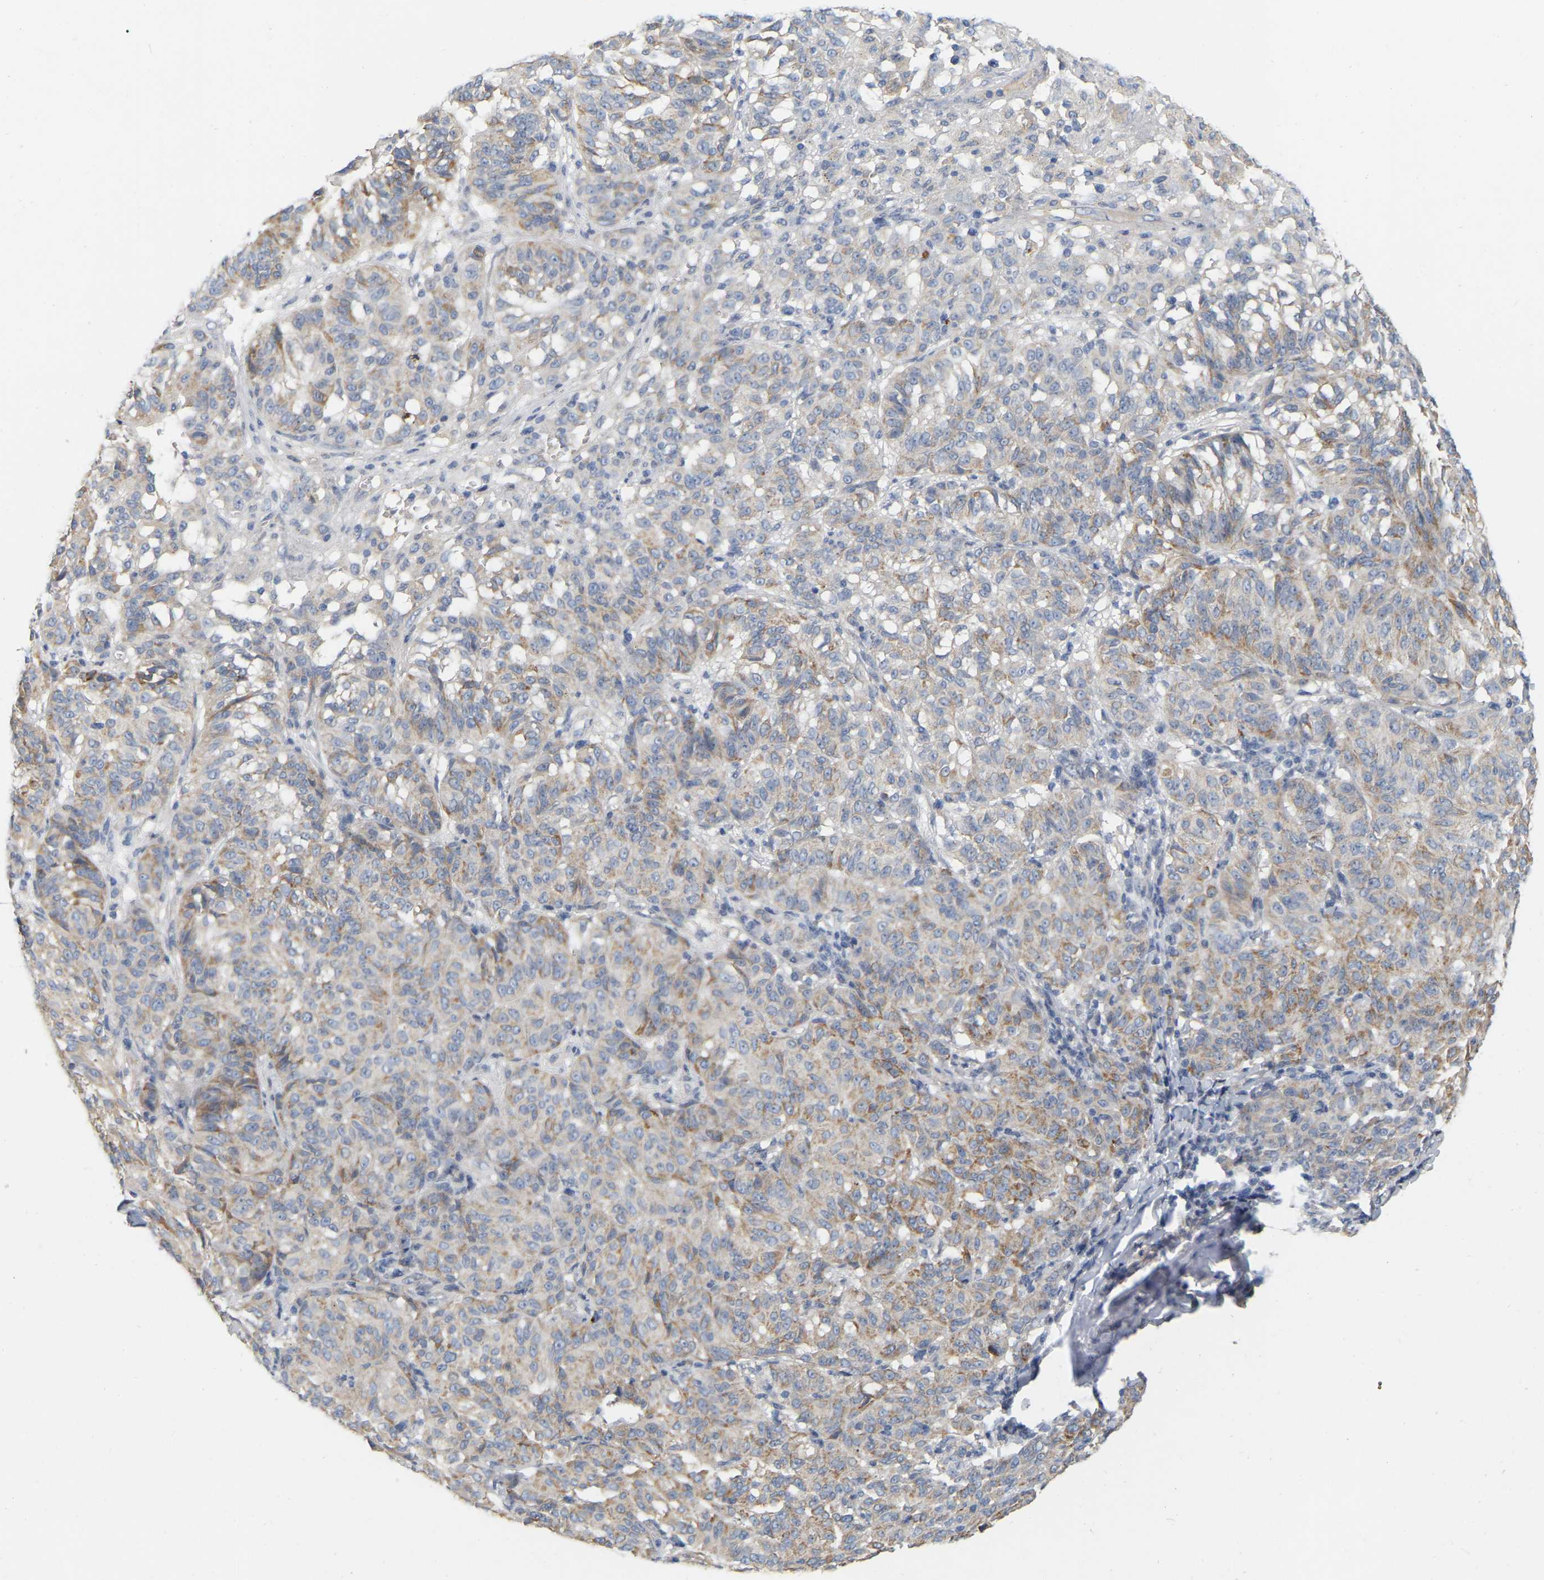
{"staining": {"intensity": "moderate", "quantity": "<25%", "location": "cytoplasmic/membranous"}, "tissue": "melanoma", "cell_type": "Tumor cells", "image_type": "cancer", "snomed": [{"axis": "morphology", "description": "Malignant melanoma, NOS"}, {"axis": "topography", "description": "Skin"}], "caption": "This is an image of immunohistochemistry staining of melanoma, which shows moderate expression in the cytoplasmic/membranous of tumor cells.", "gene": "SSH1", "patient": {"sex": "female", "age": 72}}